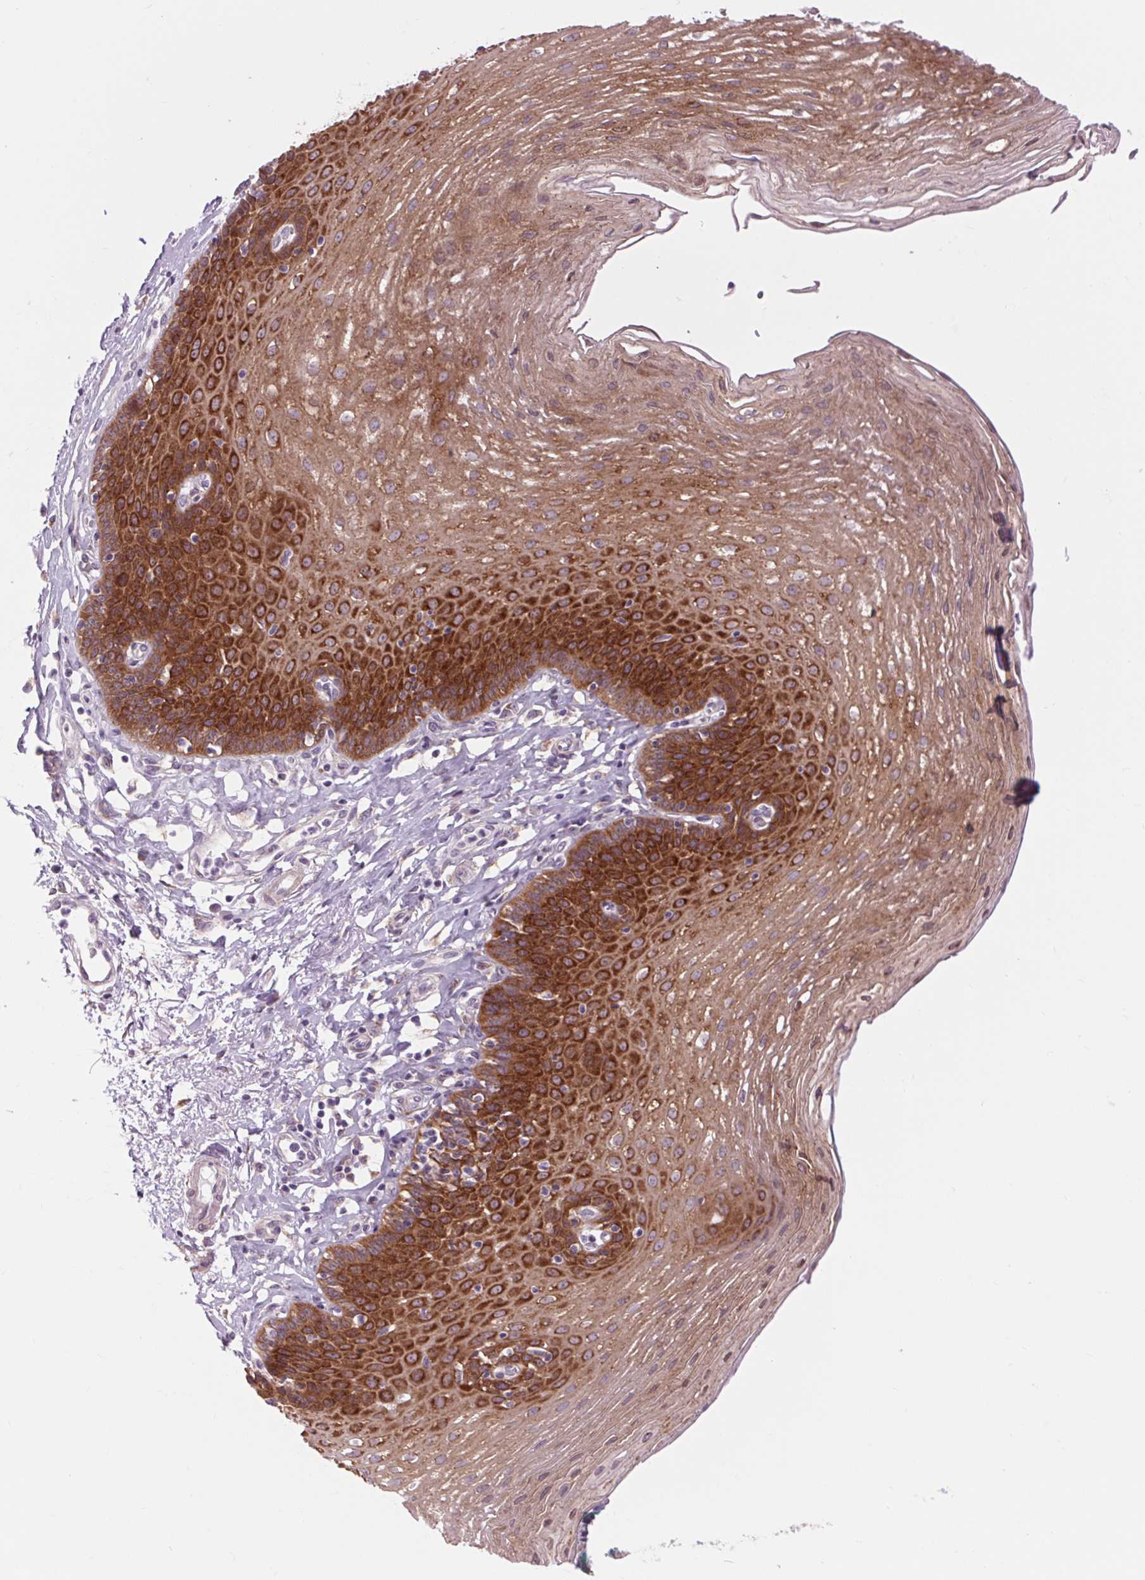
{"staining": {"intensity": "strong", "quantity": "25%-75%", "location": "cytoplasmic/membranous"}, "tissue": "esophagus", "cell_type": "Squamous epithelial cells", "image_type": "normal", "snomed": [{"axis": "morphology", "description": "Normal tissue, NOS"}, {"axis": "topography", "description": "Esophagus"}], "caption": "Protein expression analysis of unremarkable esophagus exhibits strong cytoplasmic/membranous staining in approximately 25%-75% of squamous epithelial cells. The staining was performed using DAB to visualize the protein expression in brown, while the nuclei were stained in blue with hematoxylin (Magnification: 20x).", "gene": "SOWAHC", "patient": {"sex": "female", "age": 81}}